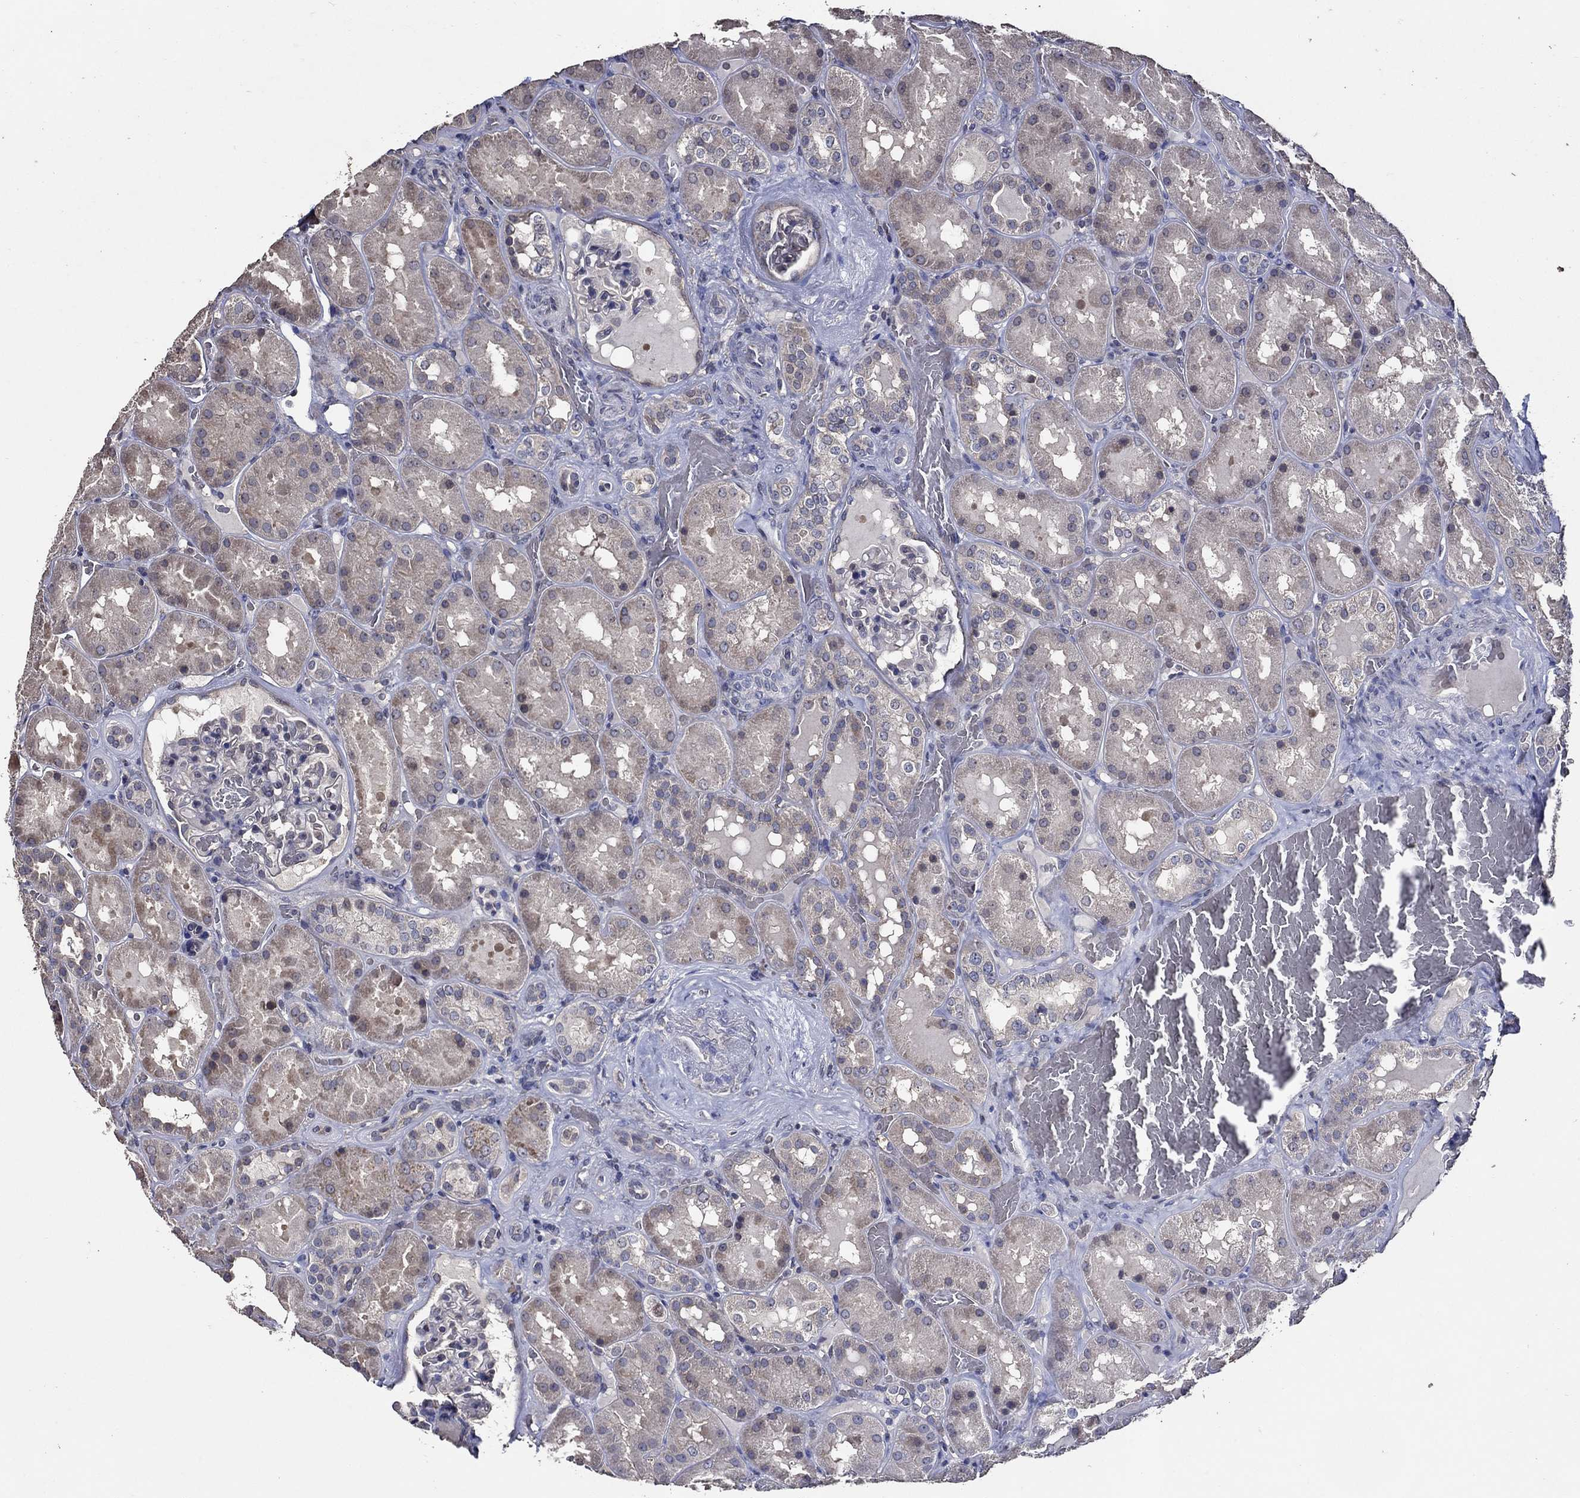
{"staining": {"intensity": "negative", "quantity": "none", "location": "none"}, "tissue": "kidney", "cell_type": "Cells in glomeruli", "image_type": "normal", "snomed": [{"axis": "morphology", "description": "Normal tissue, NOS"}, {"axis": "topography", "description": "Kidney"}], "caption": "A micrograph of human kidney is negative for staining in cells in glomeruli. Brightfield microscopy of immunohistochemistry stained with DAB (brown) and hematoxylin (blue), captured at high magnification.", "gene": "HAP1", "patient": {"sex": "male", "age": 73}}